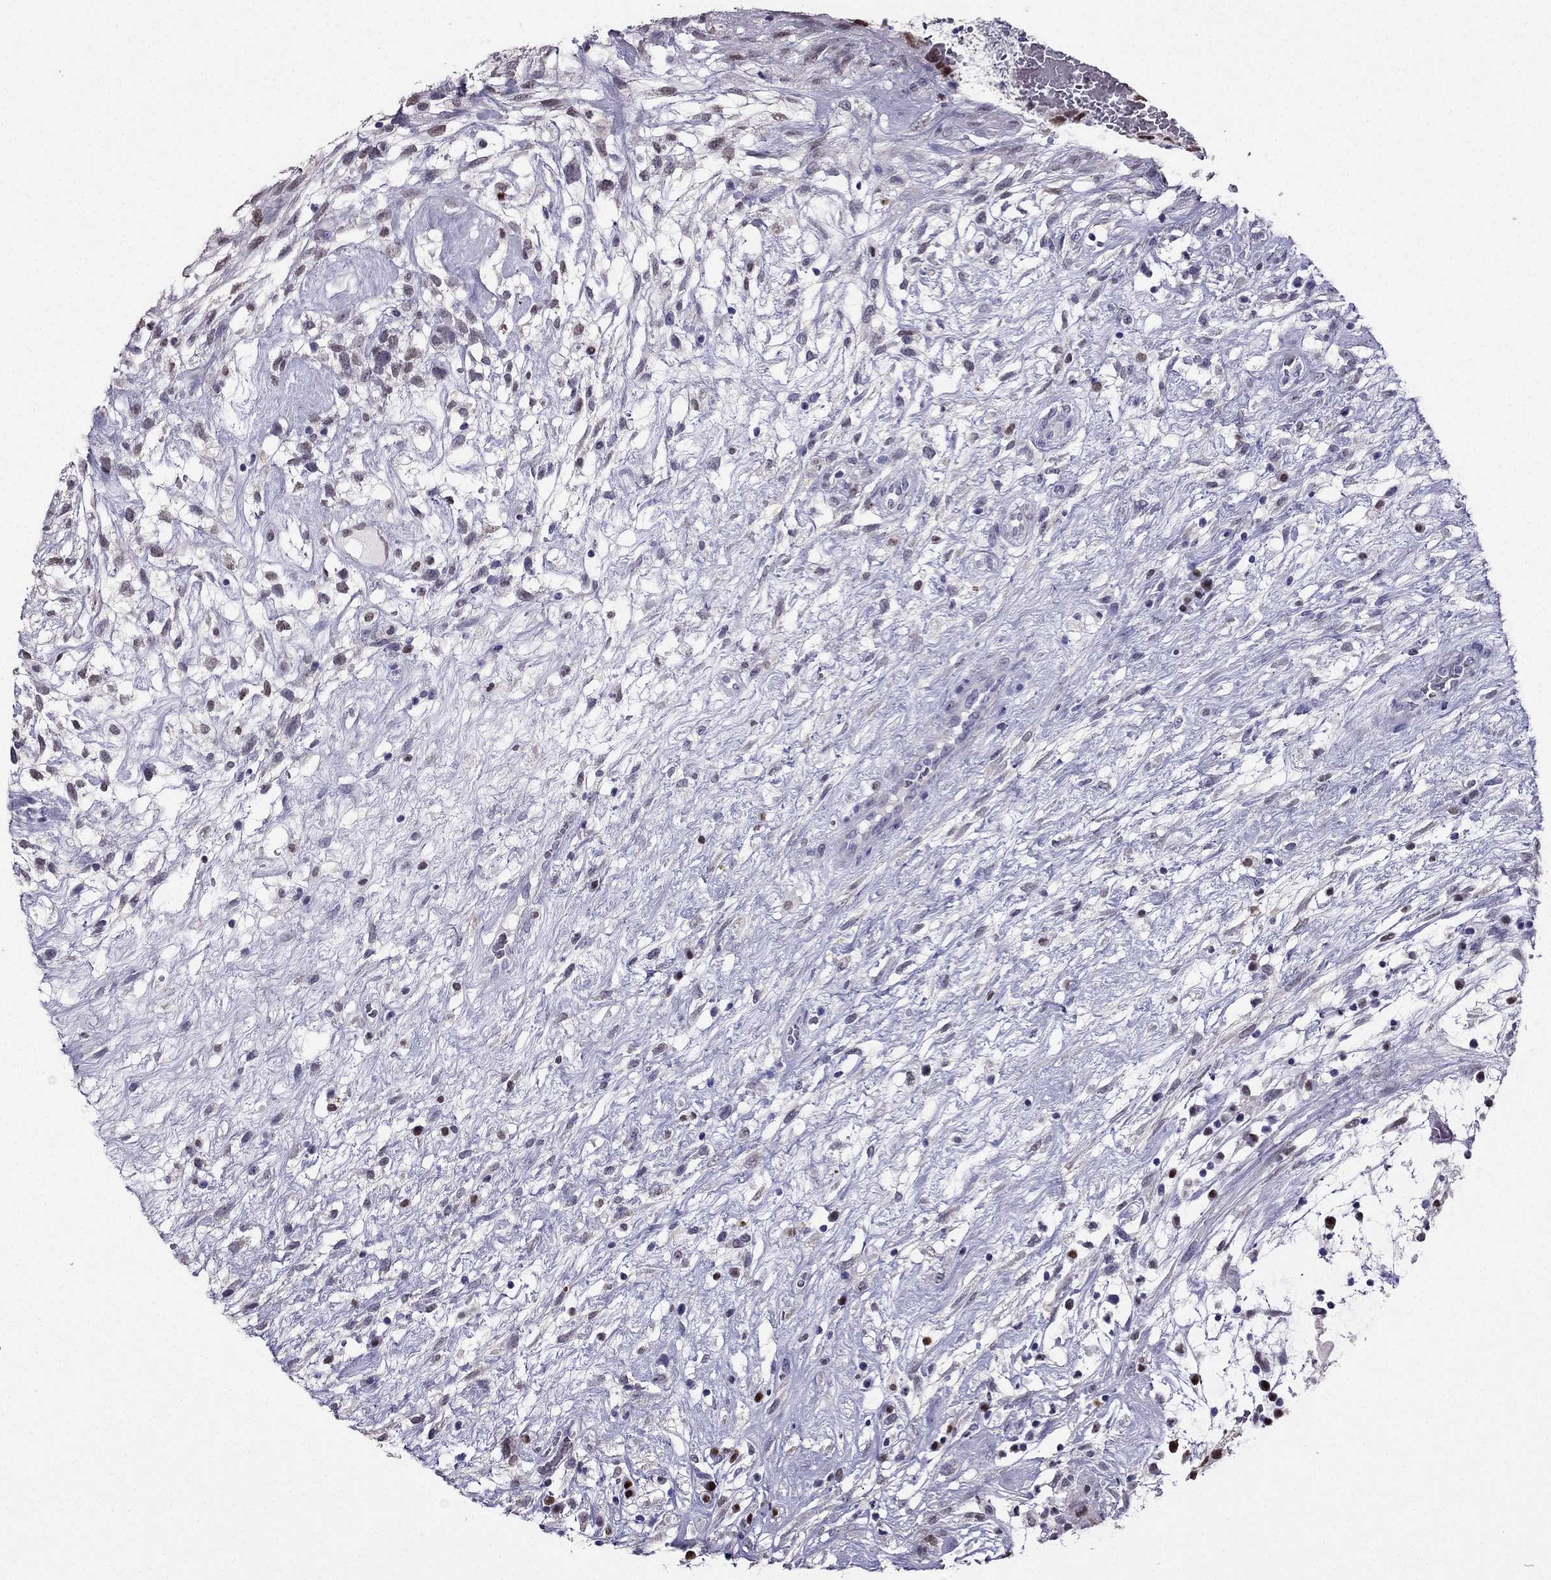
{"staining": {"intensity": "moderate", "quantity": "25%-75%", "location": "nuclear"}, "tissue": "testis cancer", "cell_type": "Tumor cells", "image_type": "cancer", "snomed": [{"axis": "morphology", "description": "Normal tissue, NOS"}, {"axis": "morphology", "description": "Carcinoma, Embryonal, NOS"}, {"axis": "topography", "description": "Testis"}], "caption": "This is an image of immunohistochemistry staining of testis cancer, which shows moderate positivity in the nuclear of tumor cells.", "gene": "ARID3A", "patient": {"sex": "male", "age": 32}}